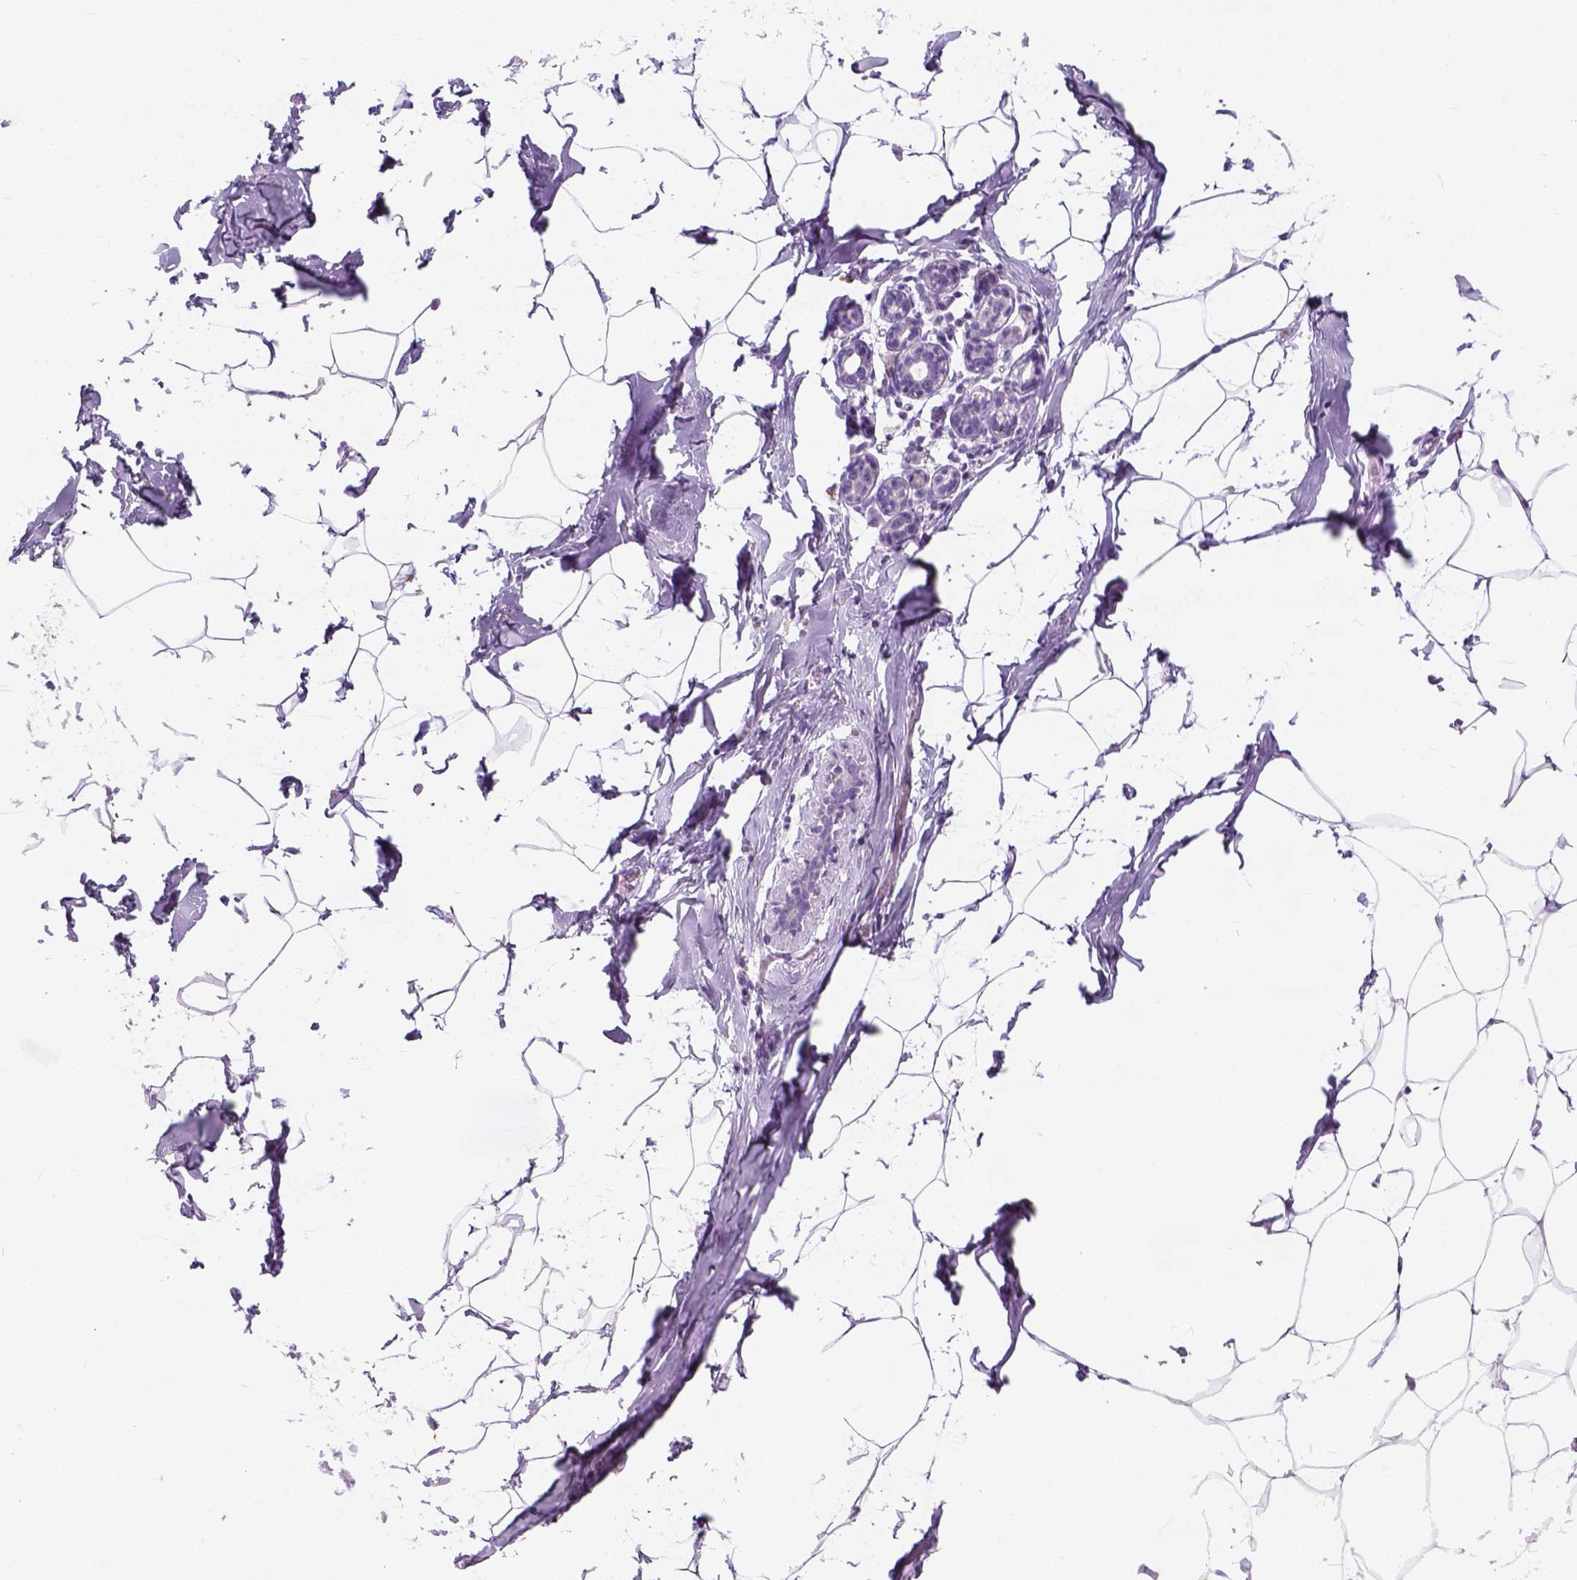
{"staining": {"intensity": "negative", "quantity": "none", "location": "none"}, "tissue": "breast", "cell_type": "Adipocytes", "image_type": "normal", "snomed": [{"axis": "morphology", "description": "Normal tissue, NOS"}, {"axis": "topography", "description": "Breast"}], "caption": "DAB (3,3'-diaminobenzidine) immunohistochemical staining of benign breast exhibits no significant staining in adipocytes. (Immunohistochemistry (ihc), brightfield microscopy, high magnification).", "gene": "CHODL", "patient": {"sex": "female", "age": 32}}